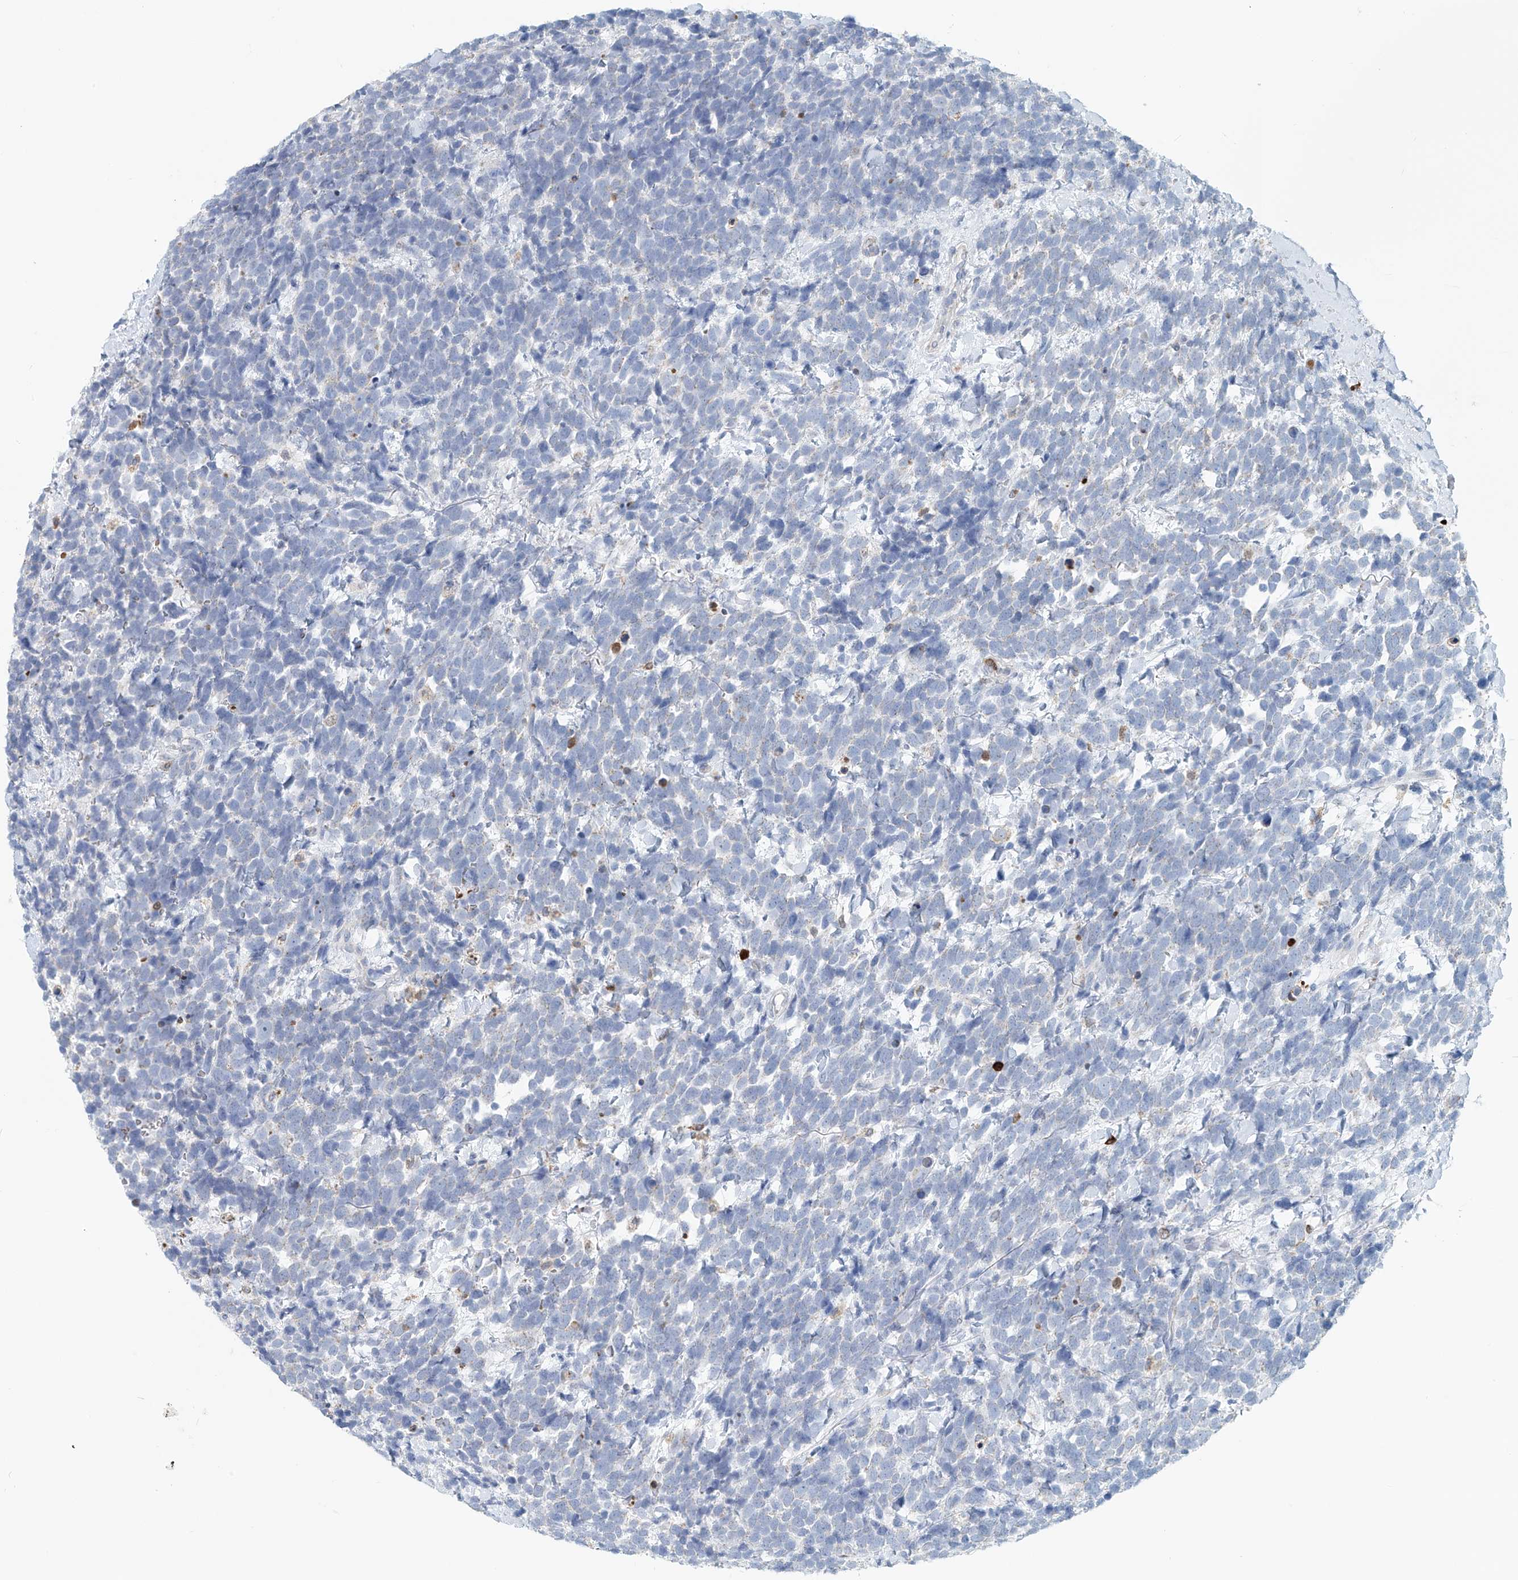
{"staining": {"intensity": "negative", "quantity": "none", "location": "none"}, "tissue": "urothelial cancer", "cell_type": "Tumor cells", "image_type": "cancer", "snomed": [{"axis": "morphology", "description": "Urothelial carcinoma, High grade"}, {"axis": "topography", "description": "Urinary bladder"}], "caption": "A photomicrograph of human urothelial carcinoma (high-grade) is negative for staining in tumor cells.", "gene": "PTPRA", "patient": {"sex": "female", "age": 82}}